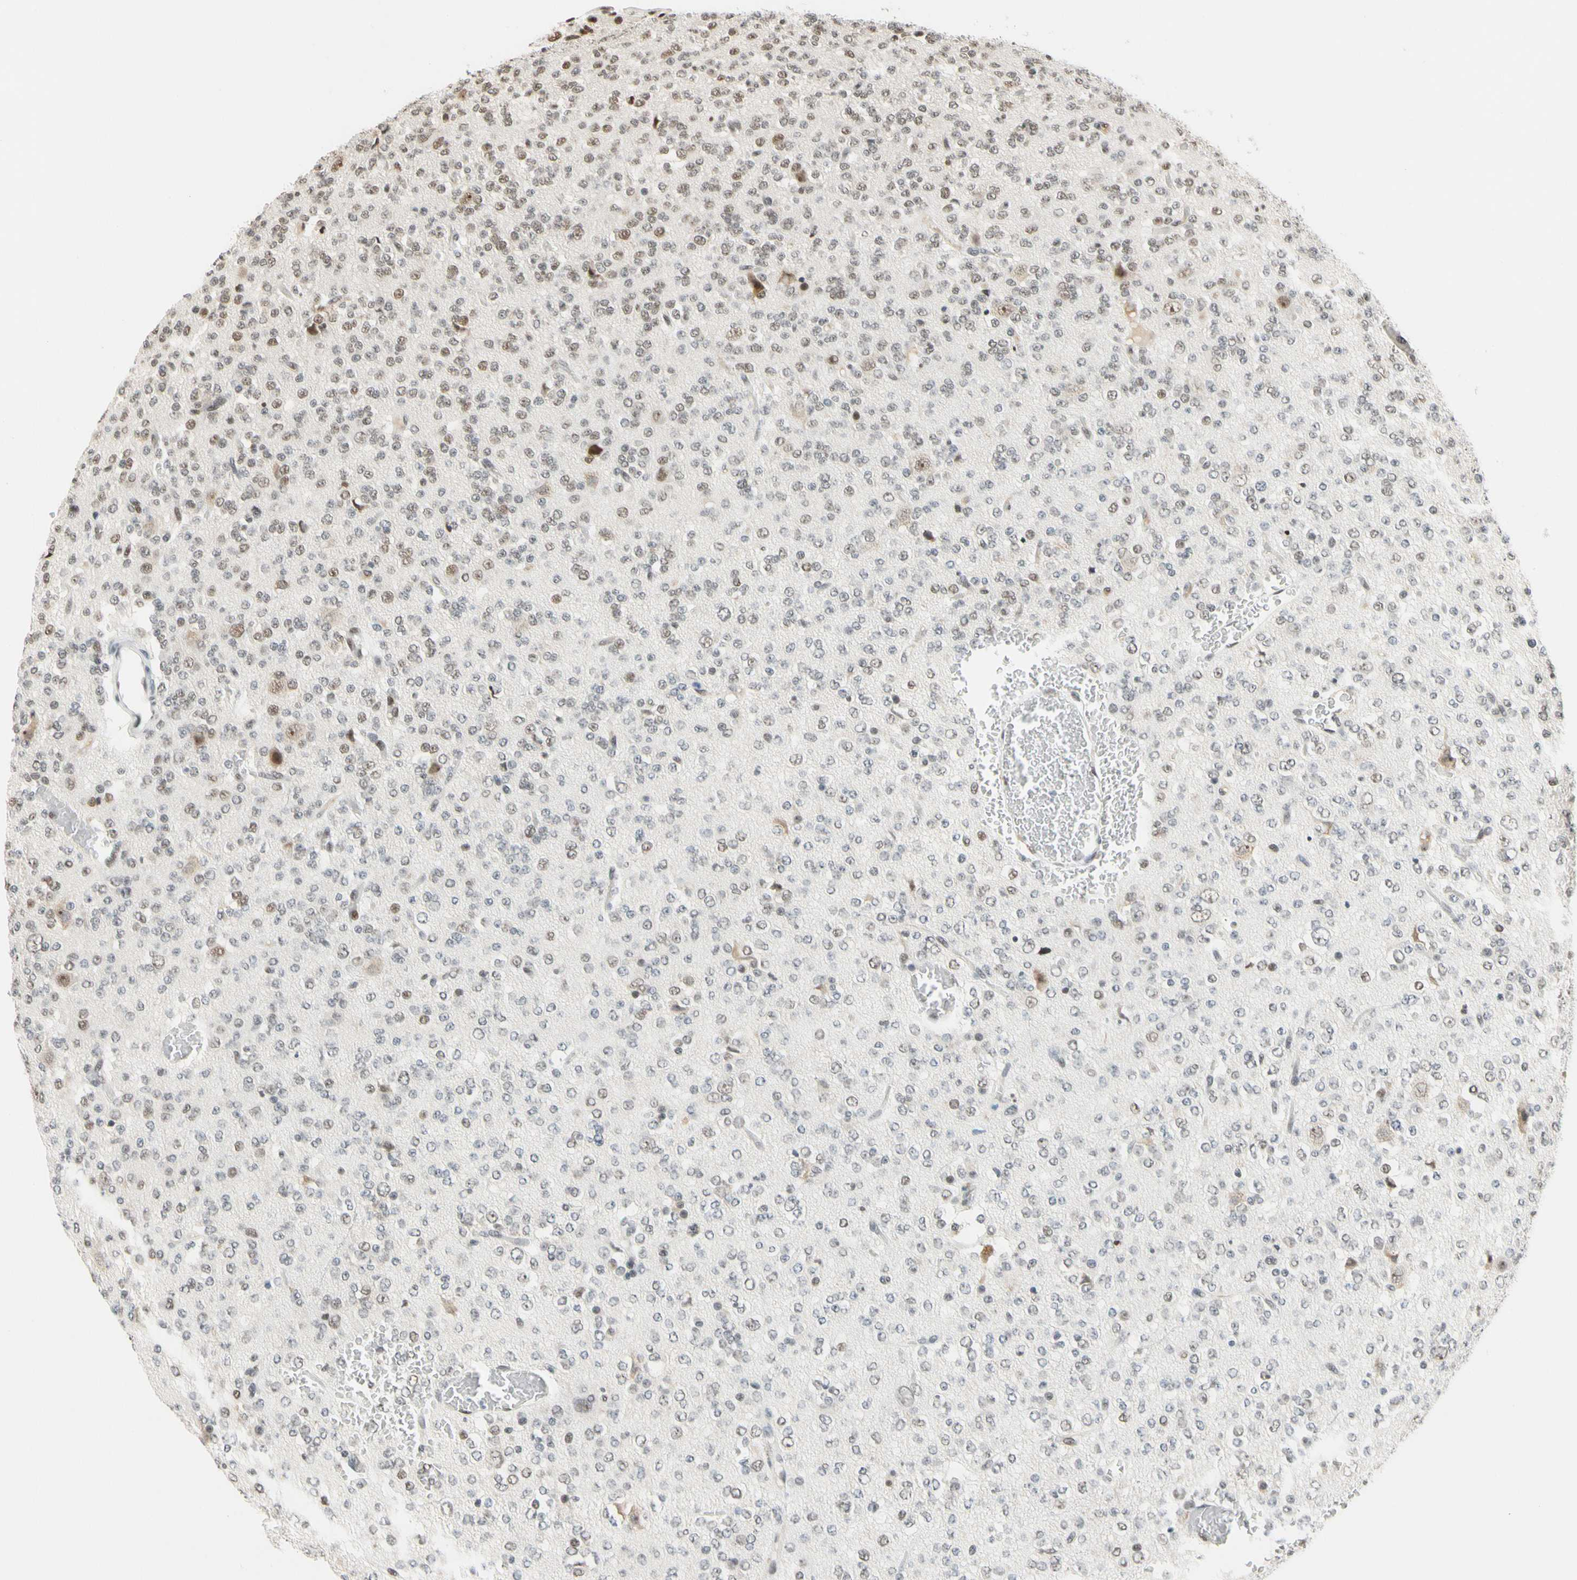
{"staining": {"intensity": "moderate", "quantity": "<25%", "location": "nuclear"}, "tissue": "glioma", "cell_type": "Tumor cells", "image_type": "cancer", "snomed": [{"axis": "morphology", "description": "Glioma, malignant, Low grade"}, {"axis": "topography", "description": "Brain"}], "caption": "A histopathology image of low-grade glioma (malignant) stained for a protein reveals moderate nuclear brown staining in tumor cells.", "gene": "ZSCAN16", "patient": {"sex": "male", "age": 38}}